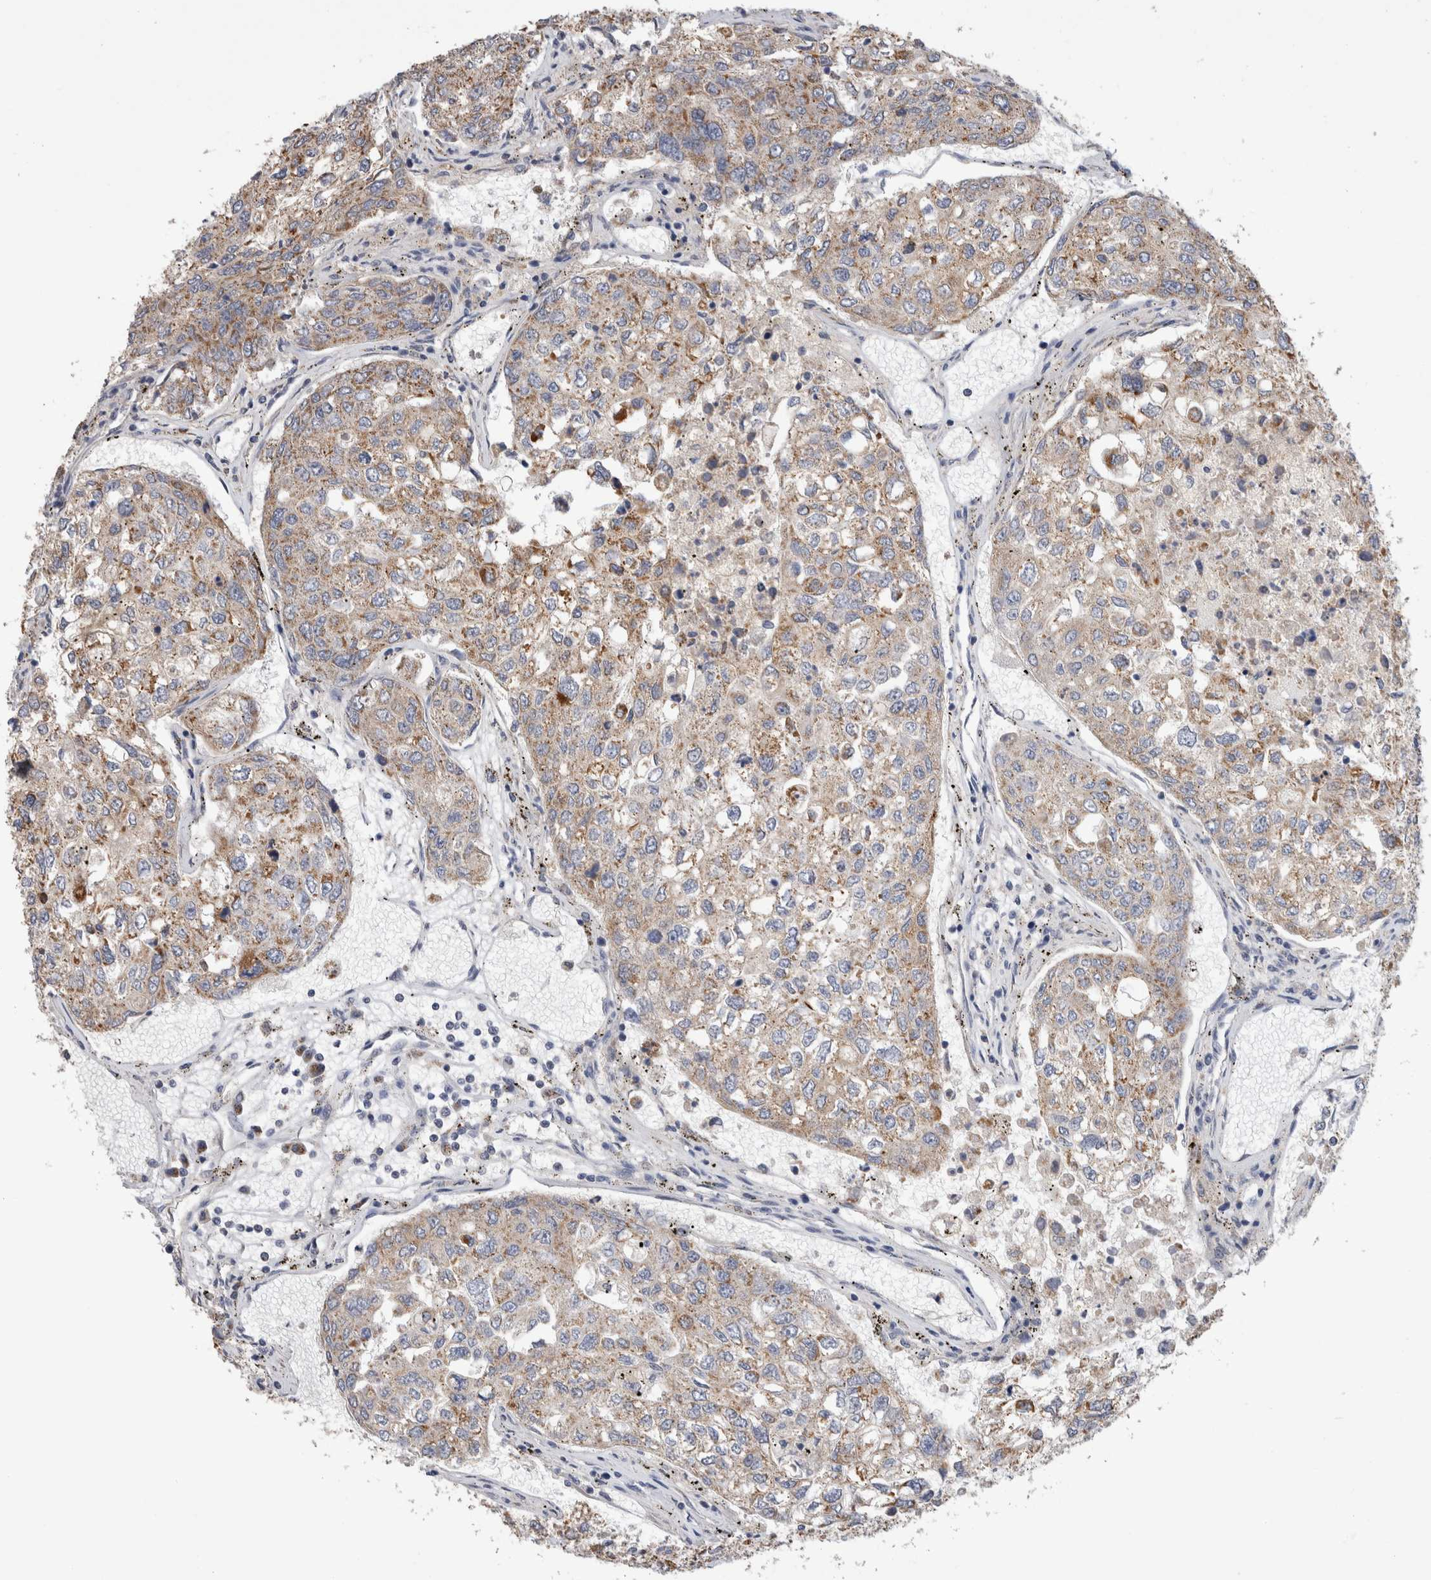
{"staining": {"intensity": "weak", "quantity": "25%-75%", "location": "cytoplasmic/membranous"}, "tissue": "urothelial cancer", "cell_type": "Tumor cells", "image_type": "cancer", "snomed": [{"axis": "morphology", "description": "Urothelial carcinoma, High grade"}, {"axis": "topography", "description": "Lymph node"}, {"axis": "topography", "description": "Urinary bladder"}], "caption": "This micrograph exhibits urothelial carcinoma (high-grade) stained with IHC to label a protein in brown. The cytoplasmic/membranous of tumor cells show weak positivity for the protein. Nuclei are counter-stained blue.", "gene": "IARS2", "patient": {"sex": "male", "age": 51}}